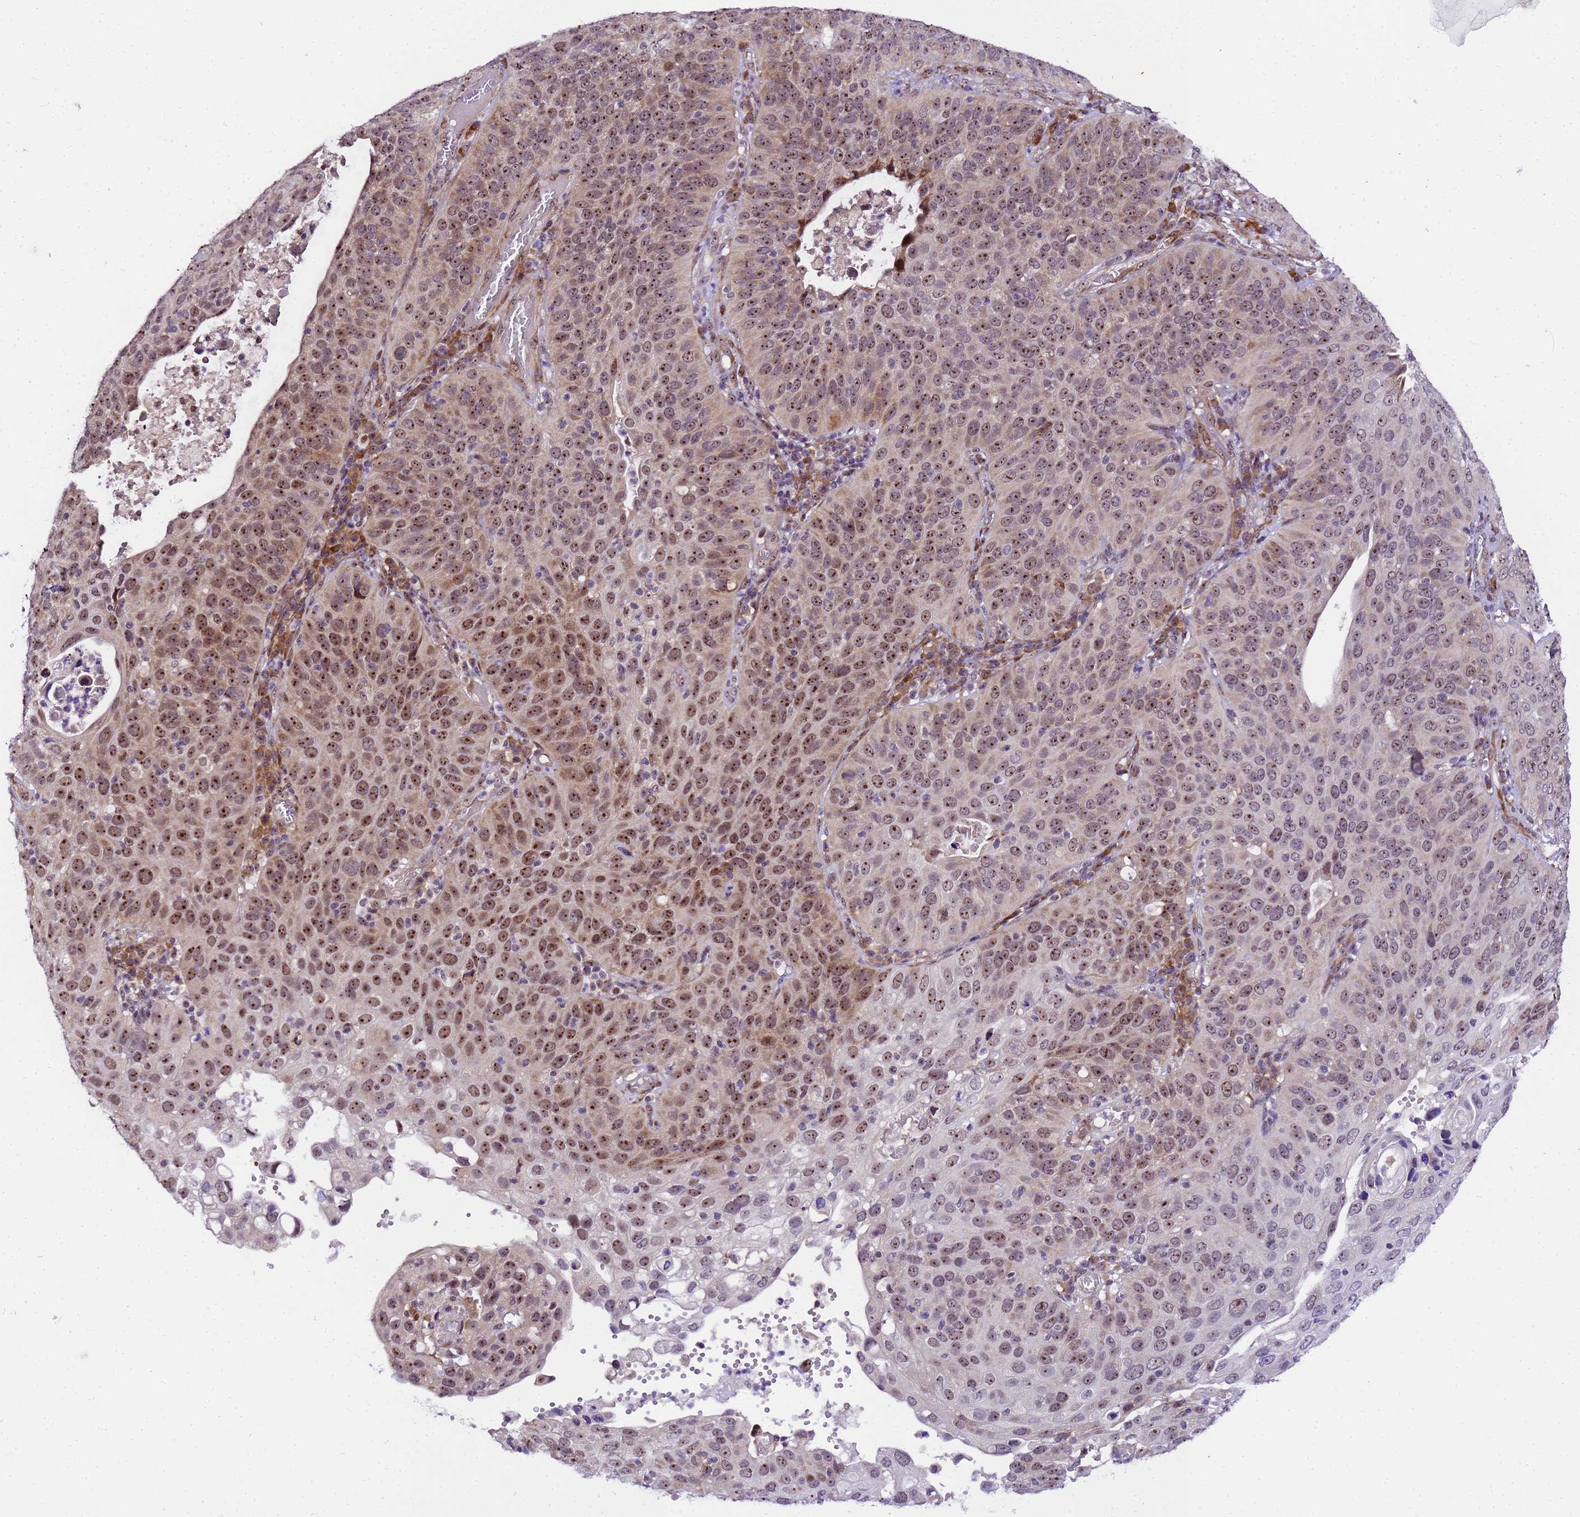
{"staining": {"intensity": "moderate", "quantity": ">75%", "location": "nuclear"}, "tissue": "cervical cancer", "cell_type": "Tumor cells", "image_type": "cancer", "snomed": [{"axis": "morphology", "description": "Squamous cell carcinoma, NOS"}, {"axis": "topography", "description": "Cervix"}], "caption": "Immunohistochemical staining of human squamous cell carcinoma (cervical) demonstrates medium levels of moderate nuclear protein positivity in about >75% of tumor cells.", "gene": "SLX4IP", "patient": {"sex": "female", "age": 36}}